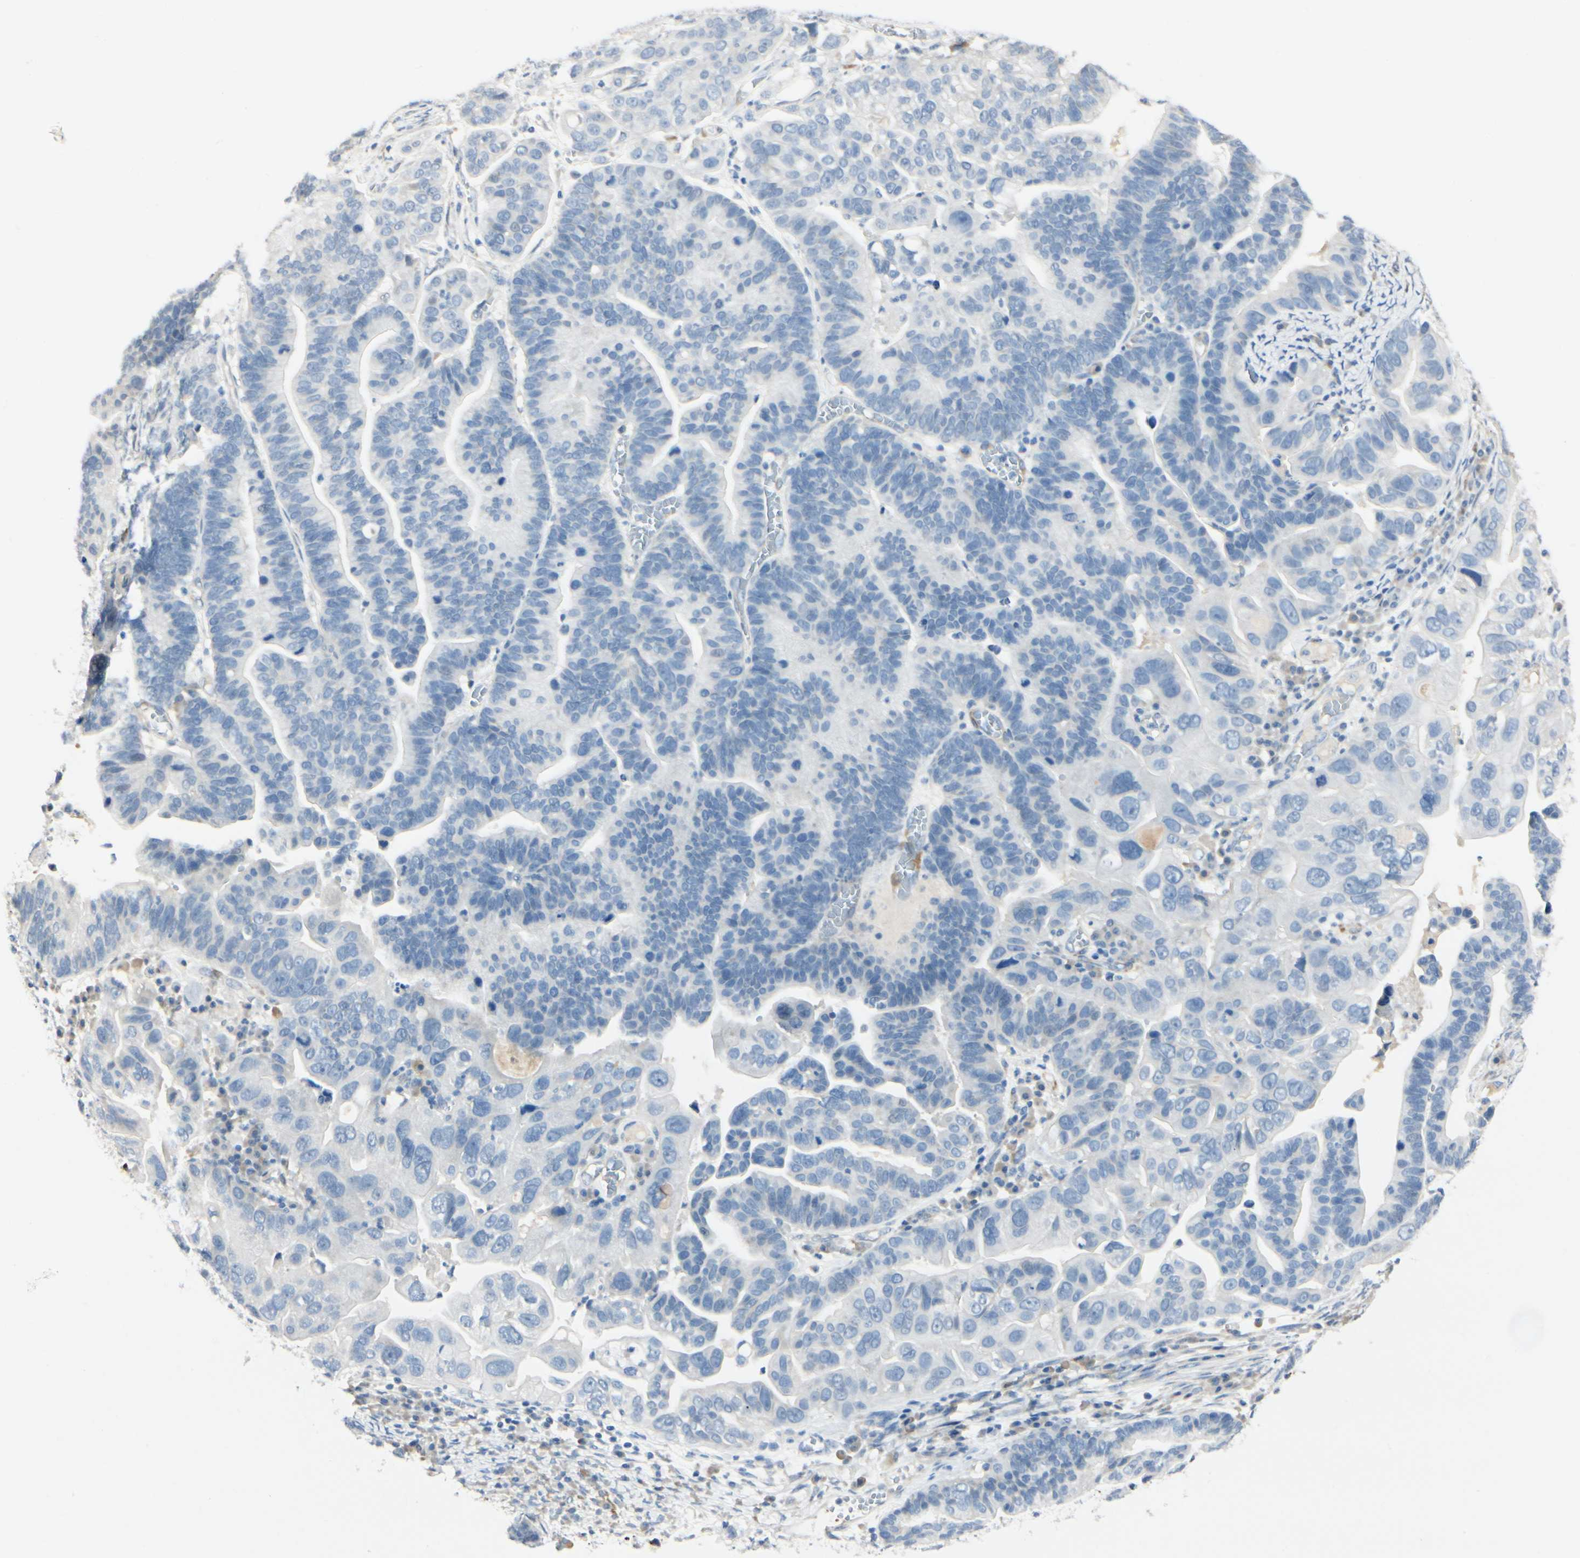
{"staining": {"intensity": "negative", "quantity": "none", "location": "none"}, "tissue": "ovarian cancer", "cell_type": "Tumor cells", "image_type": "cancer", "snomed": [{"axis": "morphology", "description": "Cystadenocarcinoma, serous, NOS"}, {"axis": "topography", "description": "Ovary"}], "caption": "IHC histopathology image of human ovarian cancer (serous cystadenocarcinoma) stained for a protein (brown), which reveals no staining in tumor cells. Brightfield microscopy of immunohistochemistry (IHC) stained with DAB (brown) and hematoxylin (blue), captured at high magnification.", "gene": "AMPH", "patient": {"sex": "female", "age": 56}}